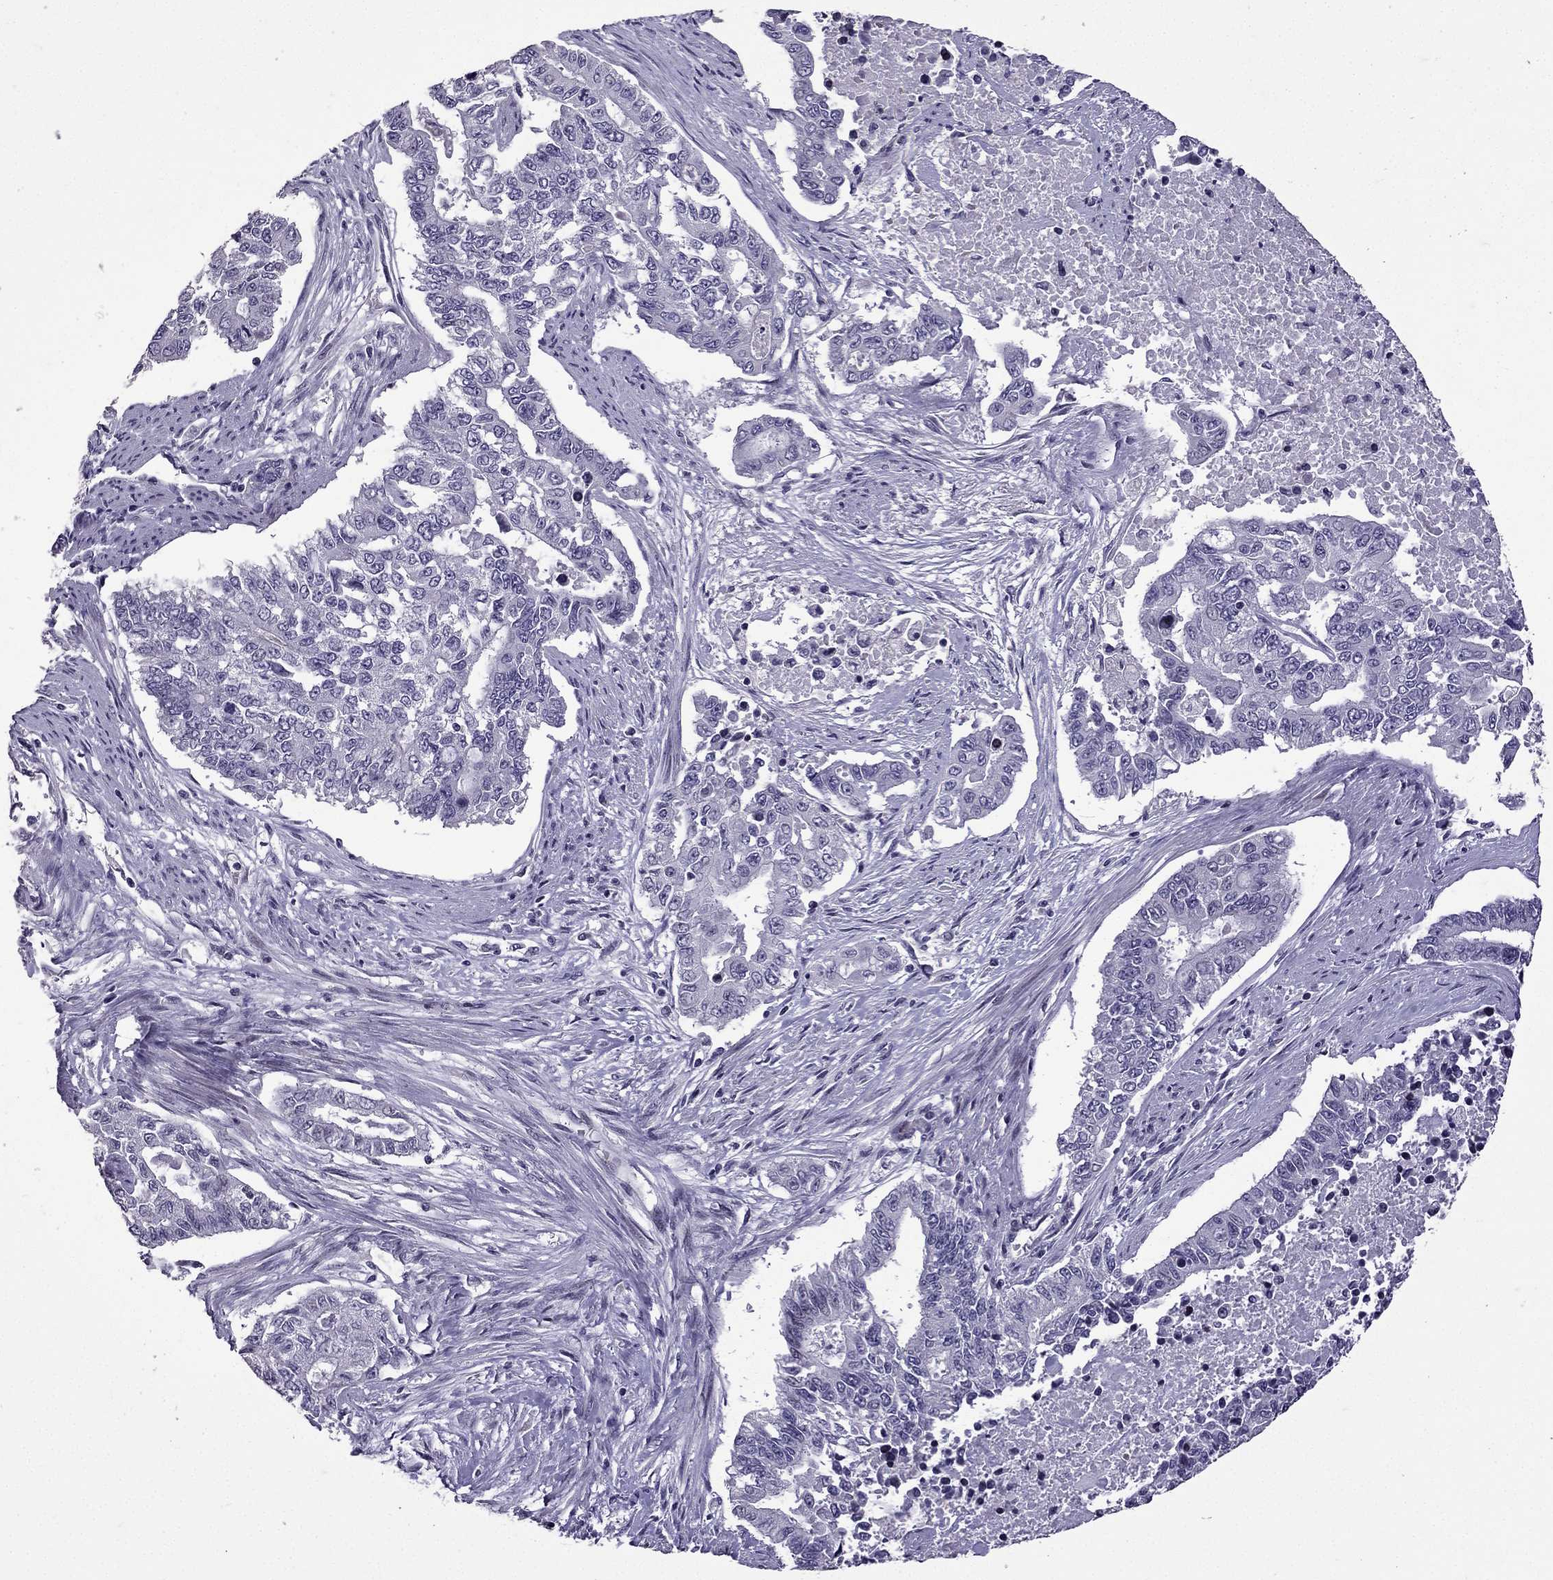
{"staining": {"intensity": "negative", "quantity": "none", "location": "none"}, "tissue": "endometrial cancer", "cell_type": "Tumor cells", "image_type": "cancer", "snomed": [{"axis": "morphology", "description": "Adenocarcinoma, NOS"}, {"axis": "topography", "description": "Uterus"}], "caption": "Protein analysis of endometrial cancer displays no significant expression in tumor cells.", "gene": "TTN", "patient": {"sex": "female", "age": 59}}